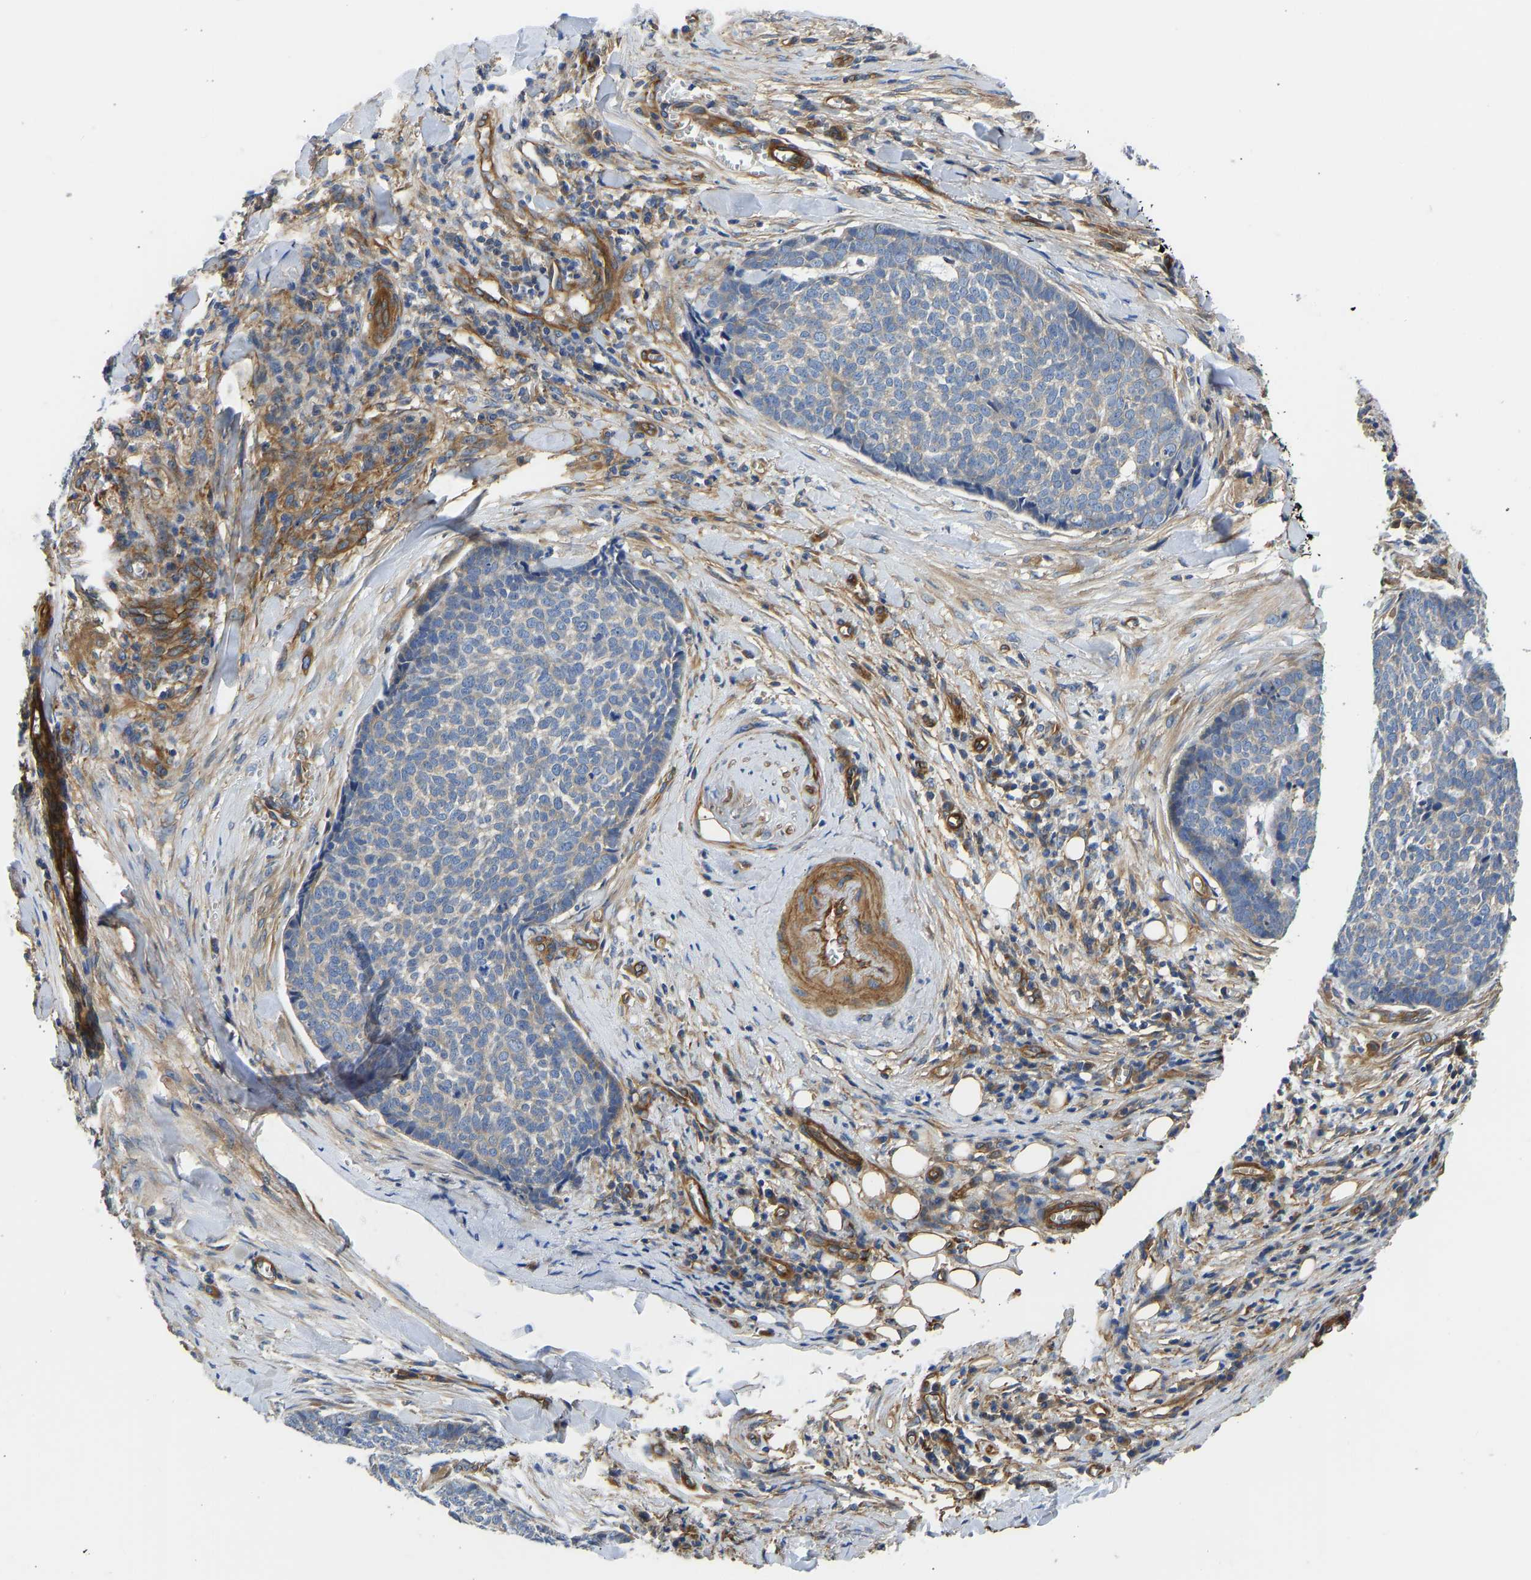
{"staining": {"intensity": "negative", "quantity": "none", "location": "none"}, "tissue": "skin cancer", "cell_type": "Tumor cells", "image_type": "cancer", "snomed": [{"axis": "morphology", "description": "Basal cell carcinoma"}, {"axis": "topography", "description": "Skin"}], "caption": "Immunohistochemical staining of basal cell carcinoma (skin) exhibits no significant expression in tumor cells.", "gene": "MYO1C", "patient": {"sex": "male", "age": 84}}